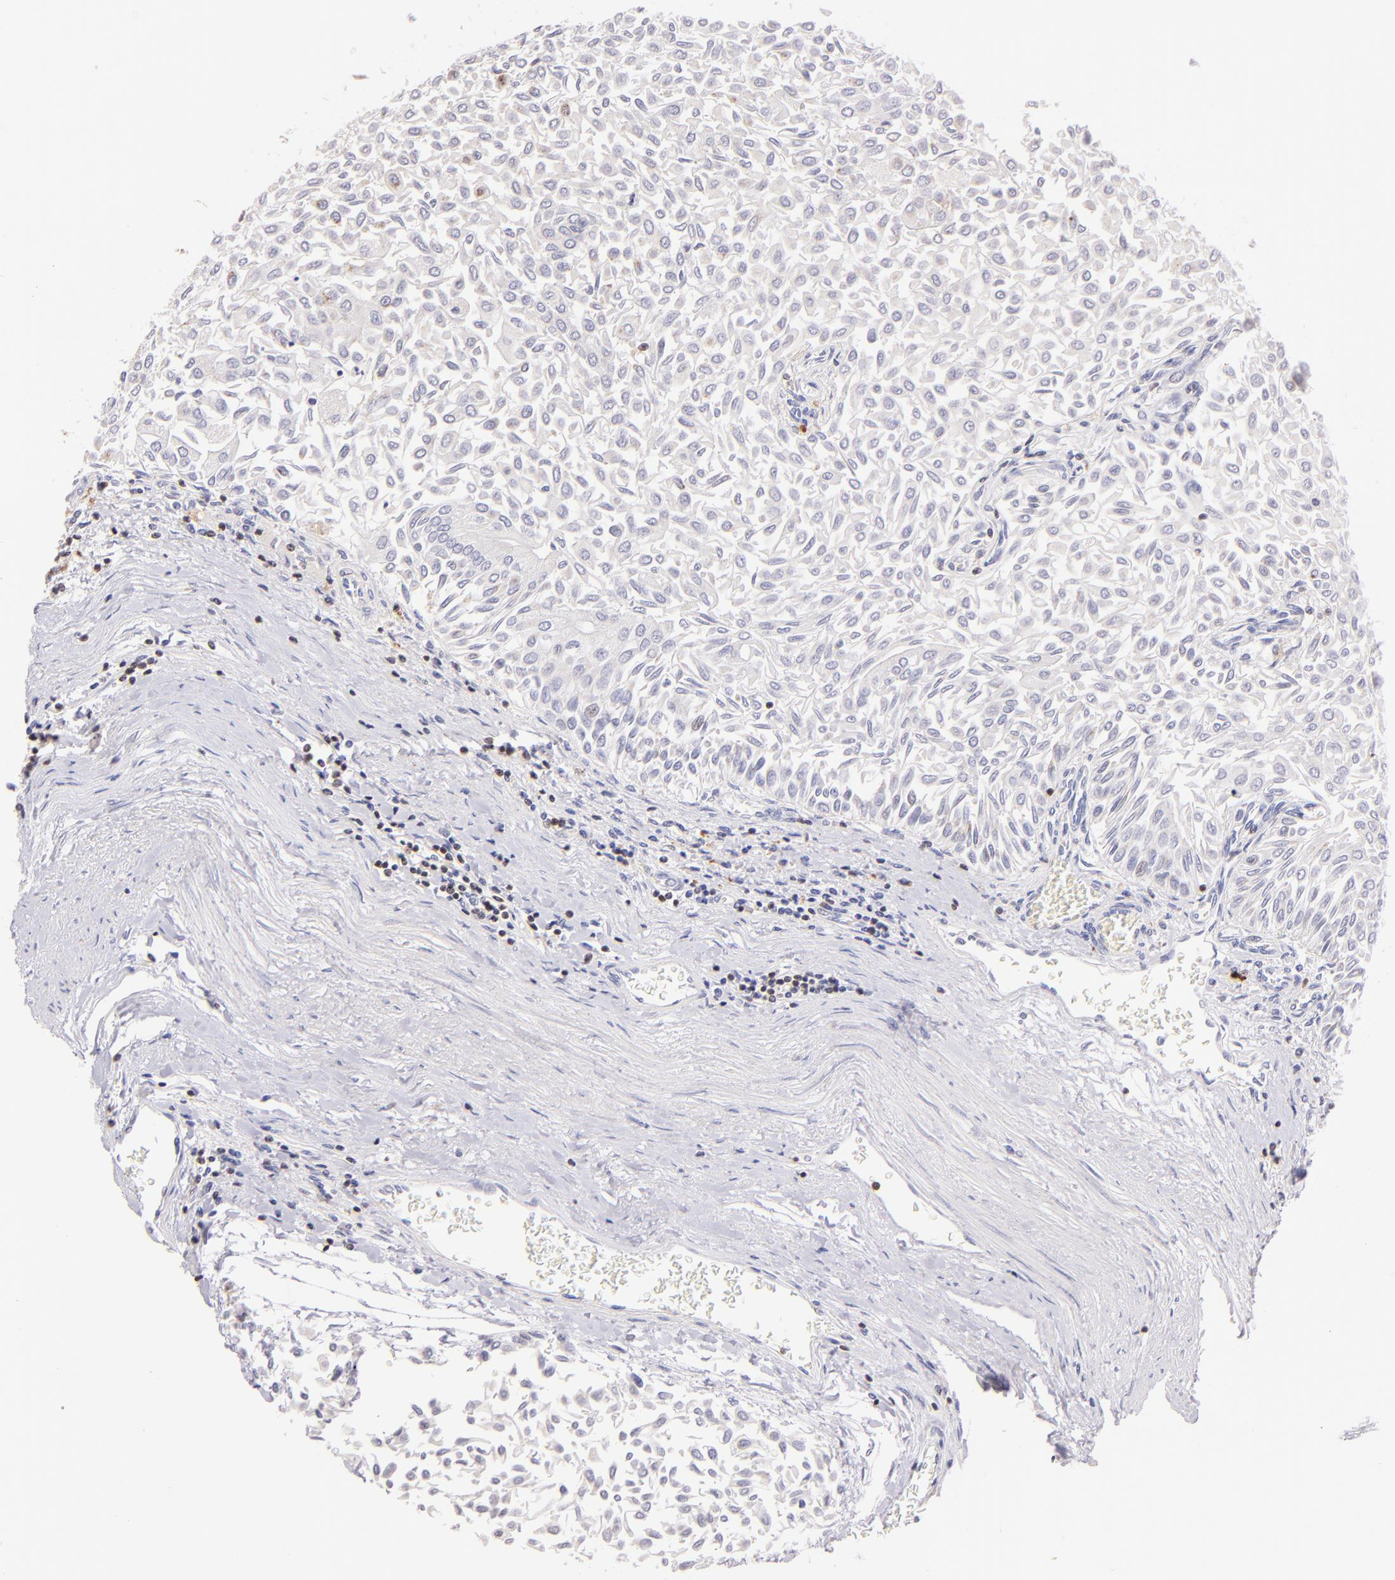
{"staining": {"intensity": "negative", "quantity": "none", "location": "none"}, "tissue": "urothelial cancer", "cell_type": "Tumor cells", "image_type": "cancer", "snomed": [{"axis": "morphology", "description": "Urothelial carcinoma, Low grade"}, {"axis": "topography", "description": "Urinary bladder"}], "caption": "An immunohistochemistry micrograph of urothelial cancer is shown. There is no staining in tumor cells of urothelial cancer.", "gene": "ZAP70", "patient": {"sex": "male", "age": 64}}